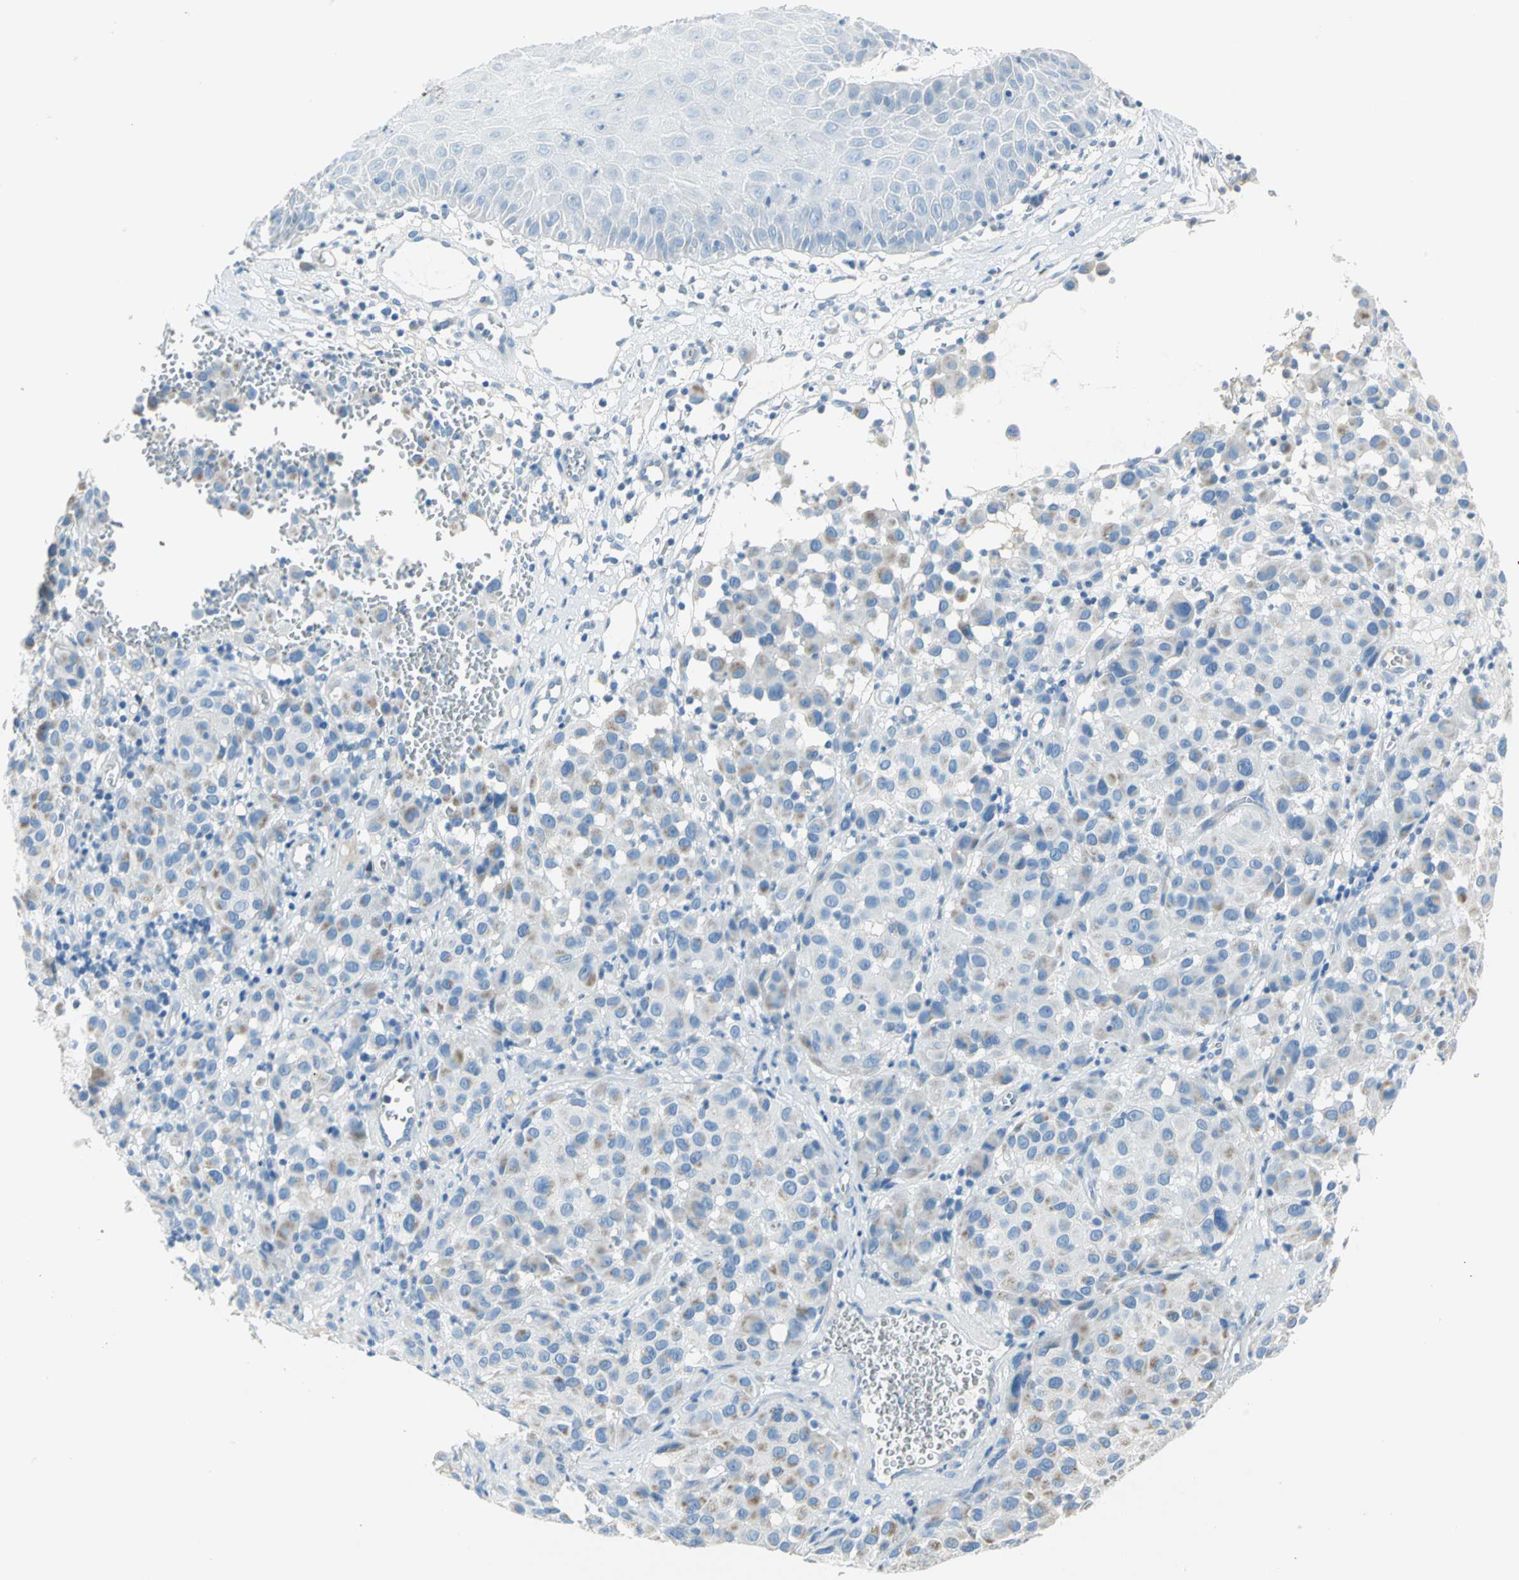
{"staining": {"intensity": "weak", "quantity": ">75%", "location": "cytoplasmic/membranous"}, "tissue": "melanoma", "cell_type": "Tumor cells", "image_type": "cancer", "snomed": [{"axis": "morphology", "description": "Malignant melanoma, NOS"}, {"axis": "topography", "description": "Skin"}], "caption": "Immunohistochemistry histopathology image of neoplastic tissue: human melanoma stained using immunohistochemistry (IHC) exhibits low levels of weak protein expression localized specifically in the cytoplasmic/membranous of tumor cells, appearing as a cytoplasmic/membranous brown color.", "gene": "ALOX15", "patient": {"sex": "female", "age": 21}}